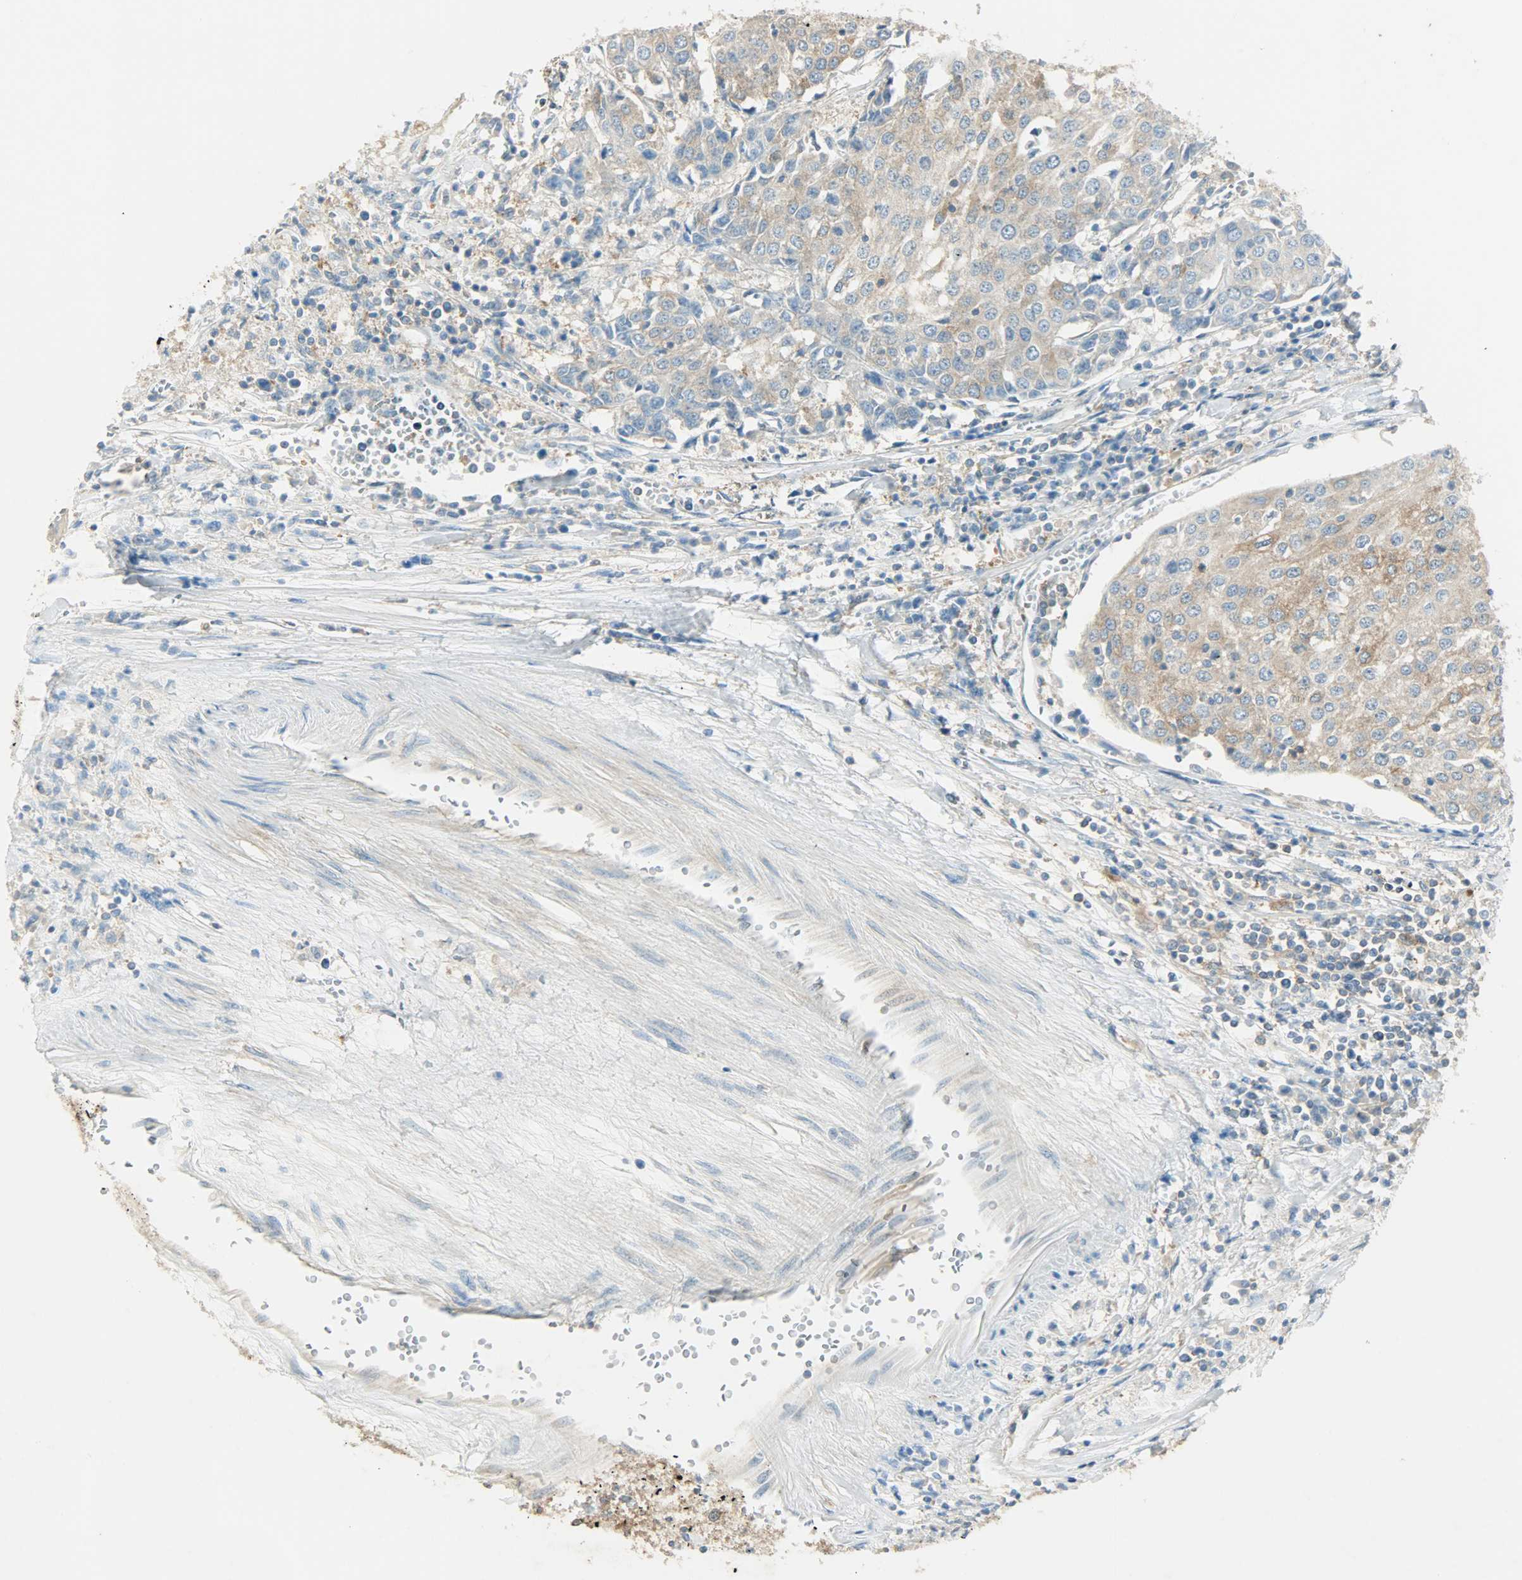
{"staining": {"intensity": "weak", "quantity": ">75%", "location": "cytoplasmic/membranous"}, "tissue": "urothelial cancer", "cell_type": "Tumor cells", "image_type": "cancer", "snomed": [{"axis": "morphology", "description": "Urothelial carcinoma, High grade"}, {"axis": "topography", "description": "Urinary bladder"}], "caption": "Immunohistochemical staining of human urothelial carcinoma (high-grade) displays weak cytoplasmic/membranous protein positivity in approximately >75% of tumor cells. (IHC, brightfield microscopy, high magnification).", "gene": "TSC22D2", "patient": {"sex": "female", "age": 85}}